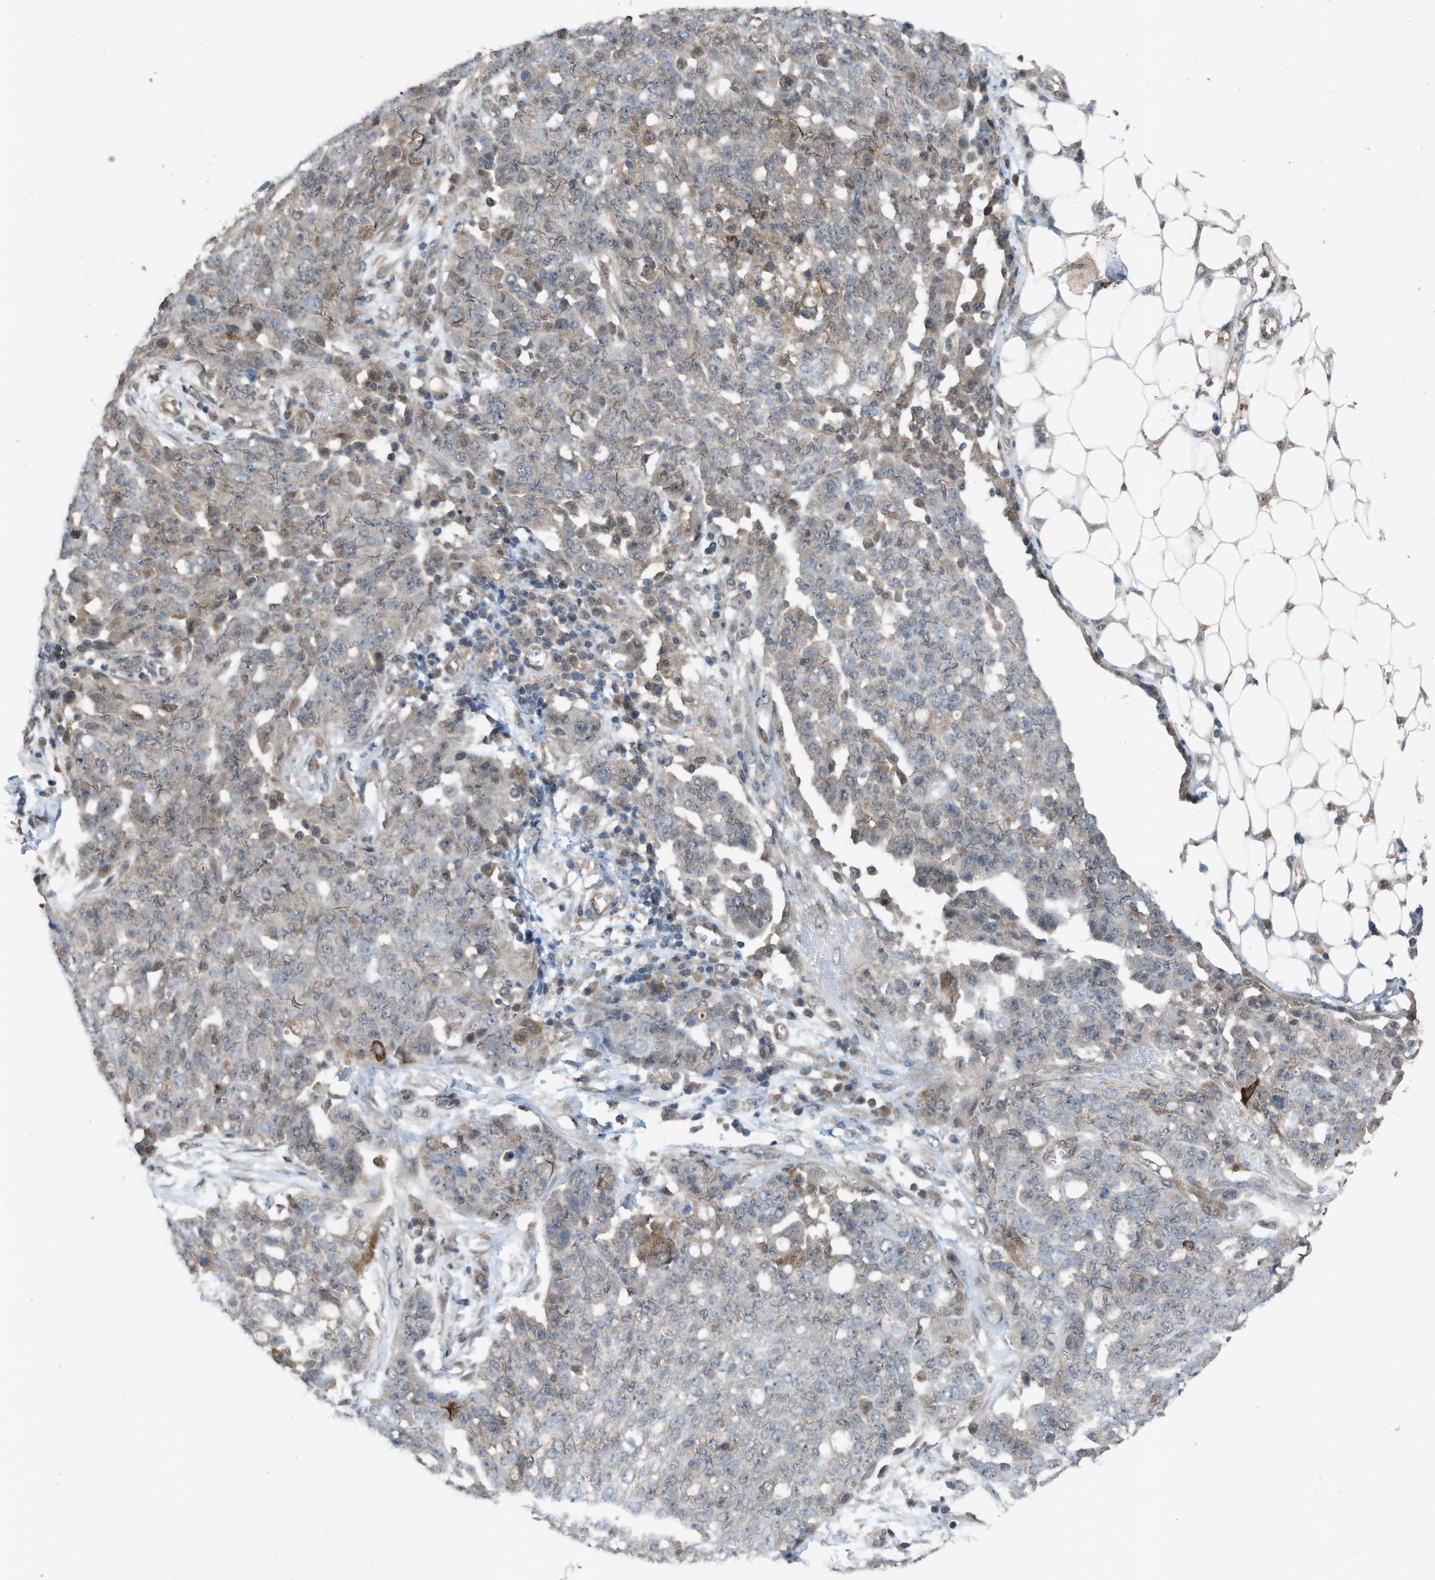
{"staining": {"intensity": "moderate", "quantity": "<25%", "location": "cytoplasmic/membranous"}, "tissue": "ovarian cancer", "cell_type": "Tumor cells", "image_type": "cancer", "snomed": [{"axis": "morphology", "description": "Cystadenocarcinoma, serous, NOS"}, {"axis": "topography", "description": "Soft tissue"}, {"axis": "topography", "description": "Ovary"}], "caption": "Human ovarian serous cystadenocarcinoma stained with a protein marker displays moderate staining in tumor cells.", "gene": "PLAA", "patient": {"sex": "female", "age": 57}}